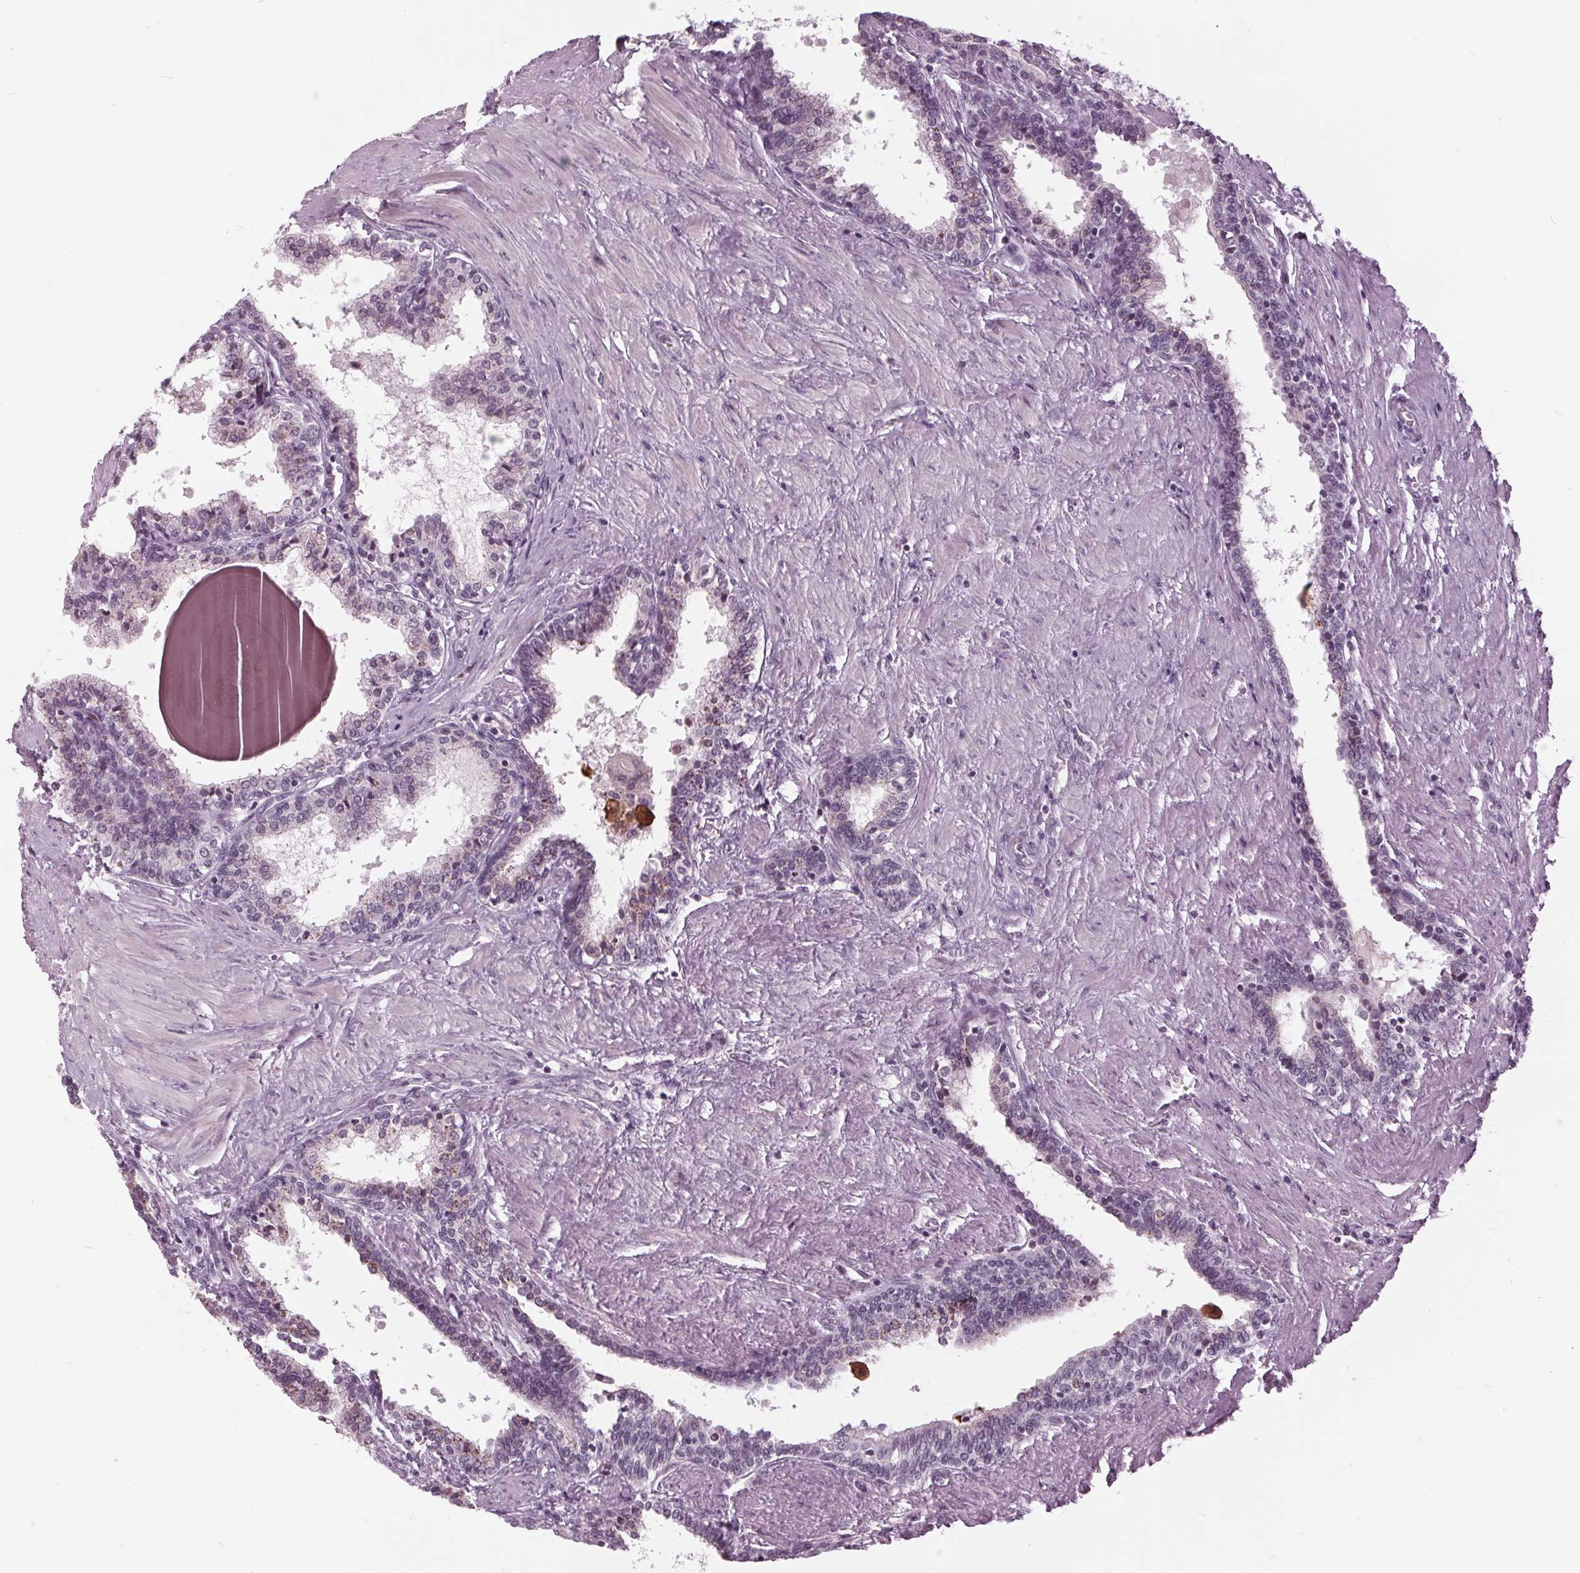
{"staining": {"intensity": "negative", "quantity": "none", "location": "none"}, "tissue": "prostate", "cell_type": "Glandular cells", "image_type": "normal", "snomed": [{"axis": "morphology", "description": "Normal tissue, NOS"}, {"axis": "topography", "description": "Prostate"}], "caption": "High magnification brightfield microscopy of normal prostate stained with DAB (3,3'-diaminobenzidine) (brown) and counterstained with hematoxylin (blue): glandular cells show no significant expression. The staining was performed using DAB (3,3'-diaminobenzidine) to visualize the protein expression in brown, while the nuclei were stained in blue with hematoxylin (Magnification: 20x).", "gene": "SLC9A4", "patient": {"sex": "male", "age": 55}}